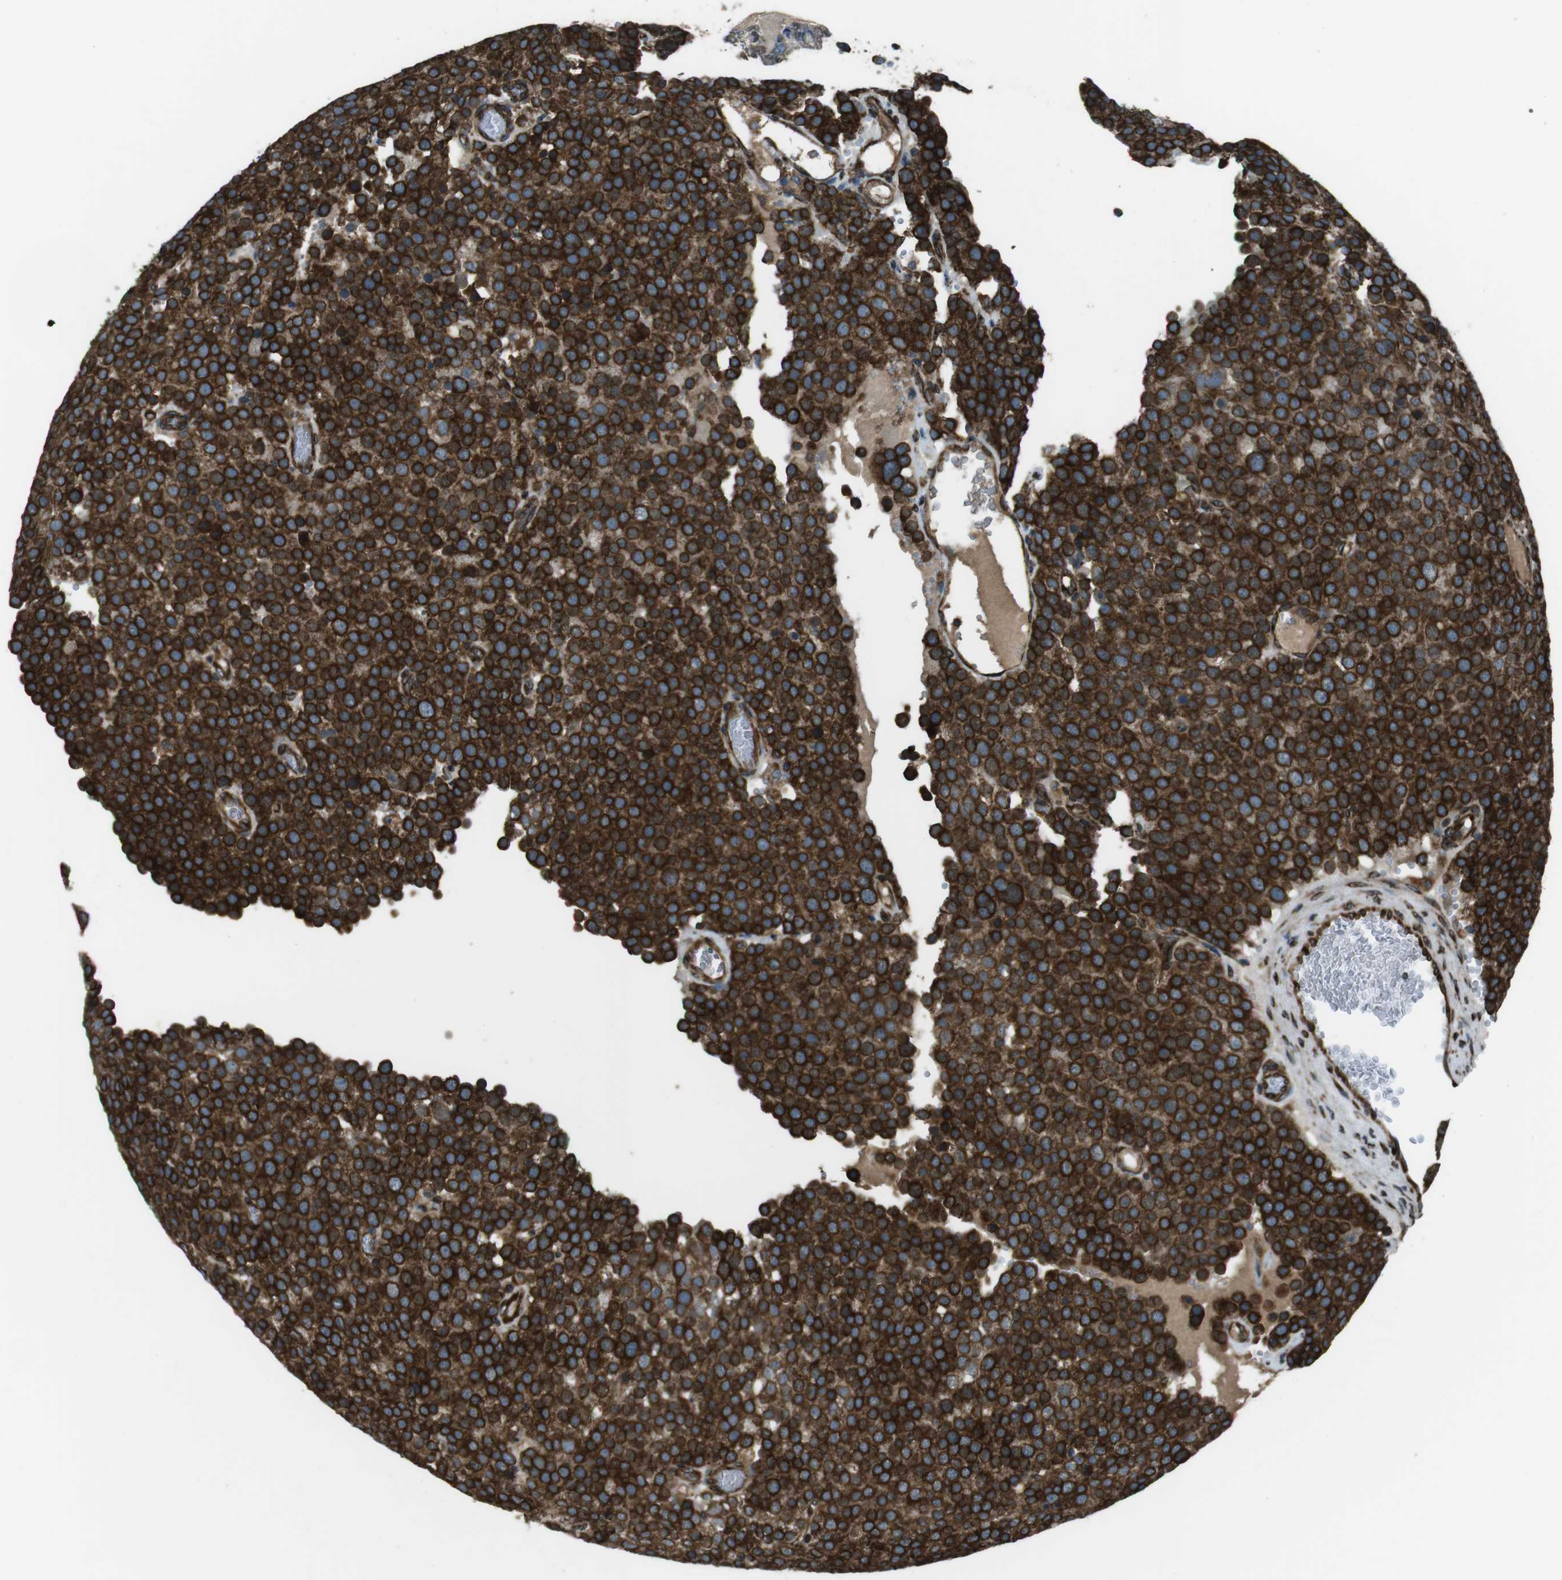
{"staining": {"intensity": "strong", "quantity": ">75%", "location": "cytoplasmic/membranous"}, "tissue": "testis cancer", "cell_type": "Tumor cells", "image_type": "cancer", "snomed": [{"axis": "morphology", "description": "Normal tissue, NOS"}, {"axis": "morphology", "description": "Seminoma, NOS"}, {"axis": "topography", "description": "Testis"}], "caption": "Brown immunohistochemical staining in human testis cancer exhibits strong cytoplasmic/membranous positivity in approximately >75% of tumor cells. The protein is shown in brown color, while the nuclei are stained blue.", "gene": "KTN1", "patient": {"sex": "male", "age": 71}}